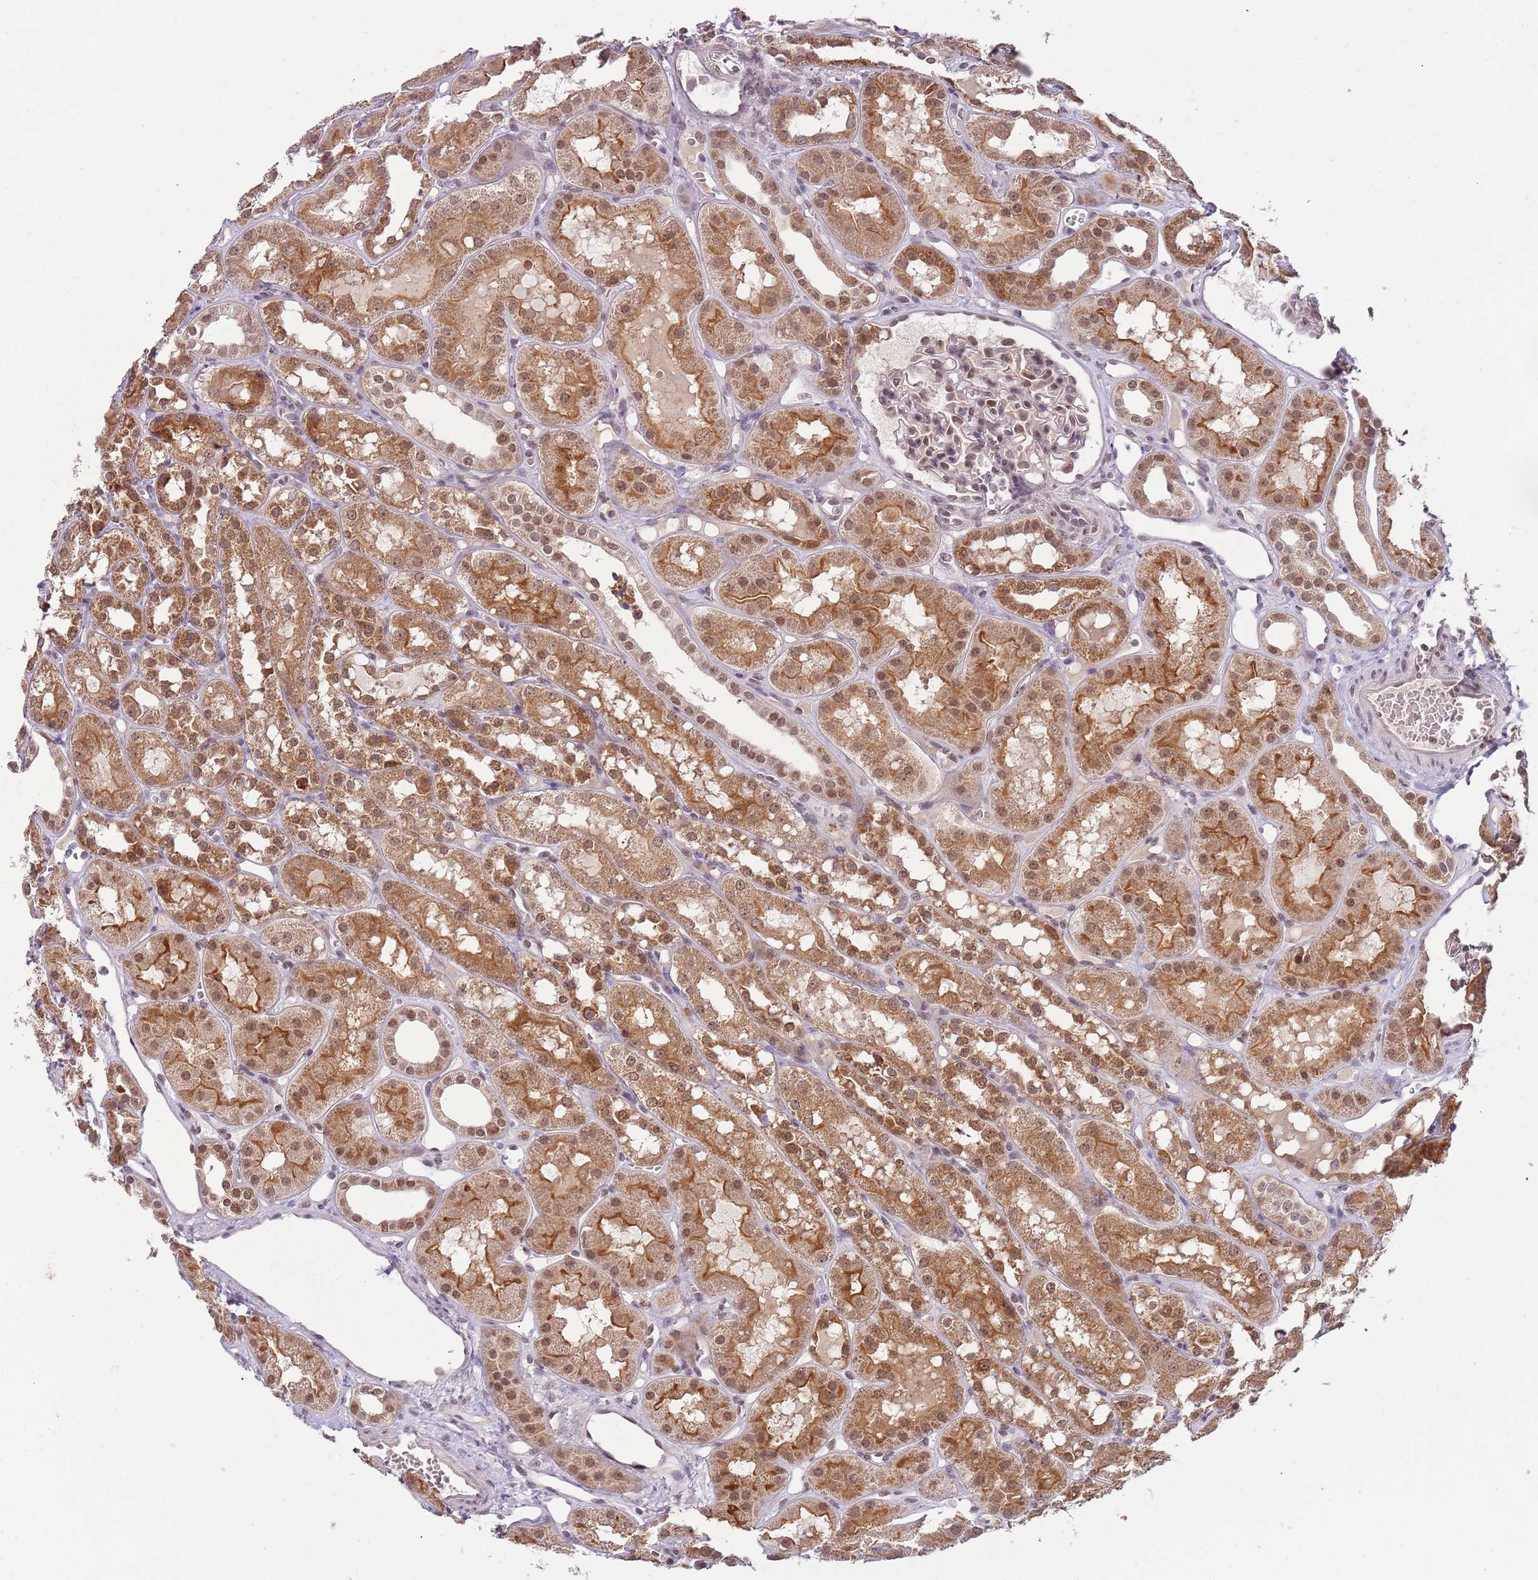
{"staining": {"intensity": "moderate", "quantity": "25%-75%", "location": "nuclear"}, "tissue": "kidney", "cell_type": "Cells in glomeruli", "image_type": "normal", "snomed": [{"axis": "morphology", "description": "Normal tissue, NOS"}, {"axis": "topography", "description": "Kidney"}], "caption": "Immunohistochemical staining of normal kidney reveals moderate nuclear protein staining in about 25%-75% of cells in glomeruli.", "gene": "FAM120AOS", "patient": {"sex": "male", "age": 16}}